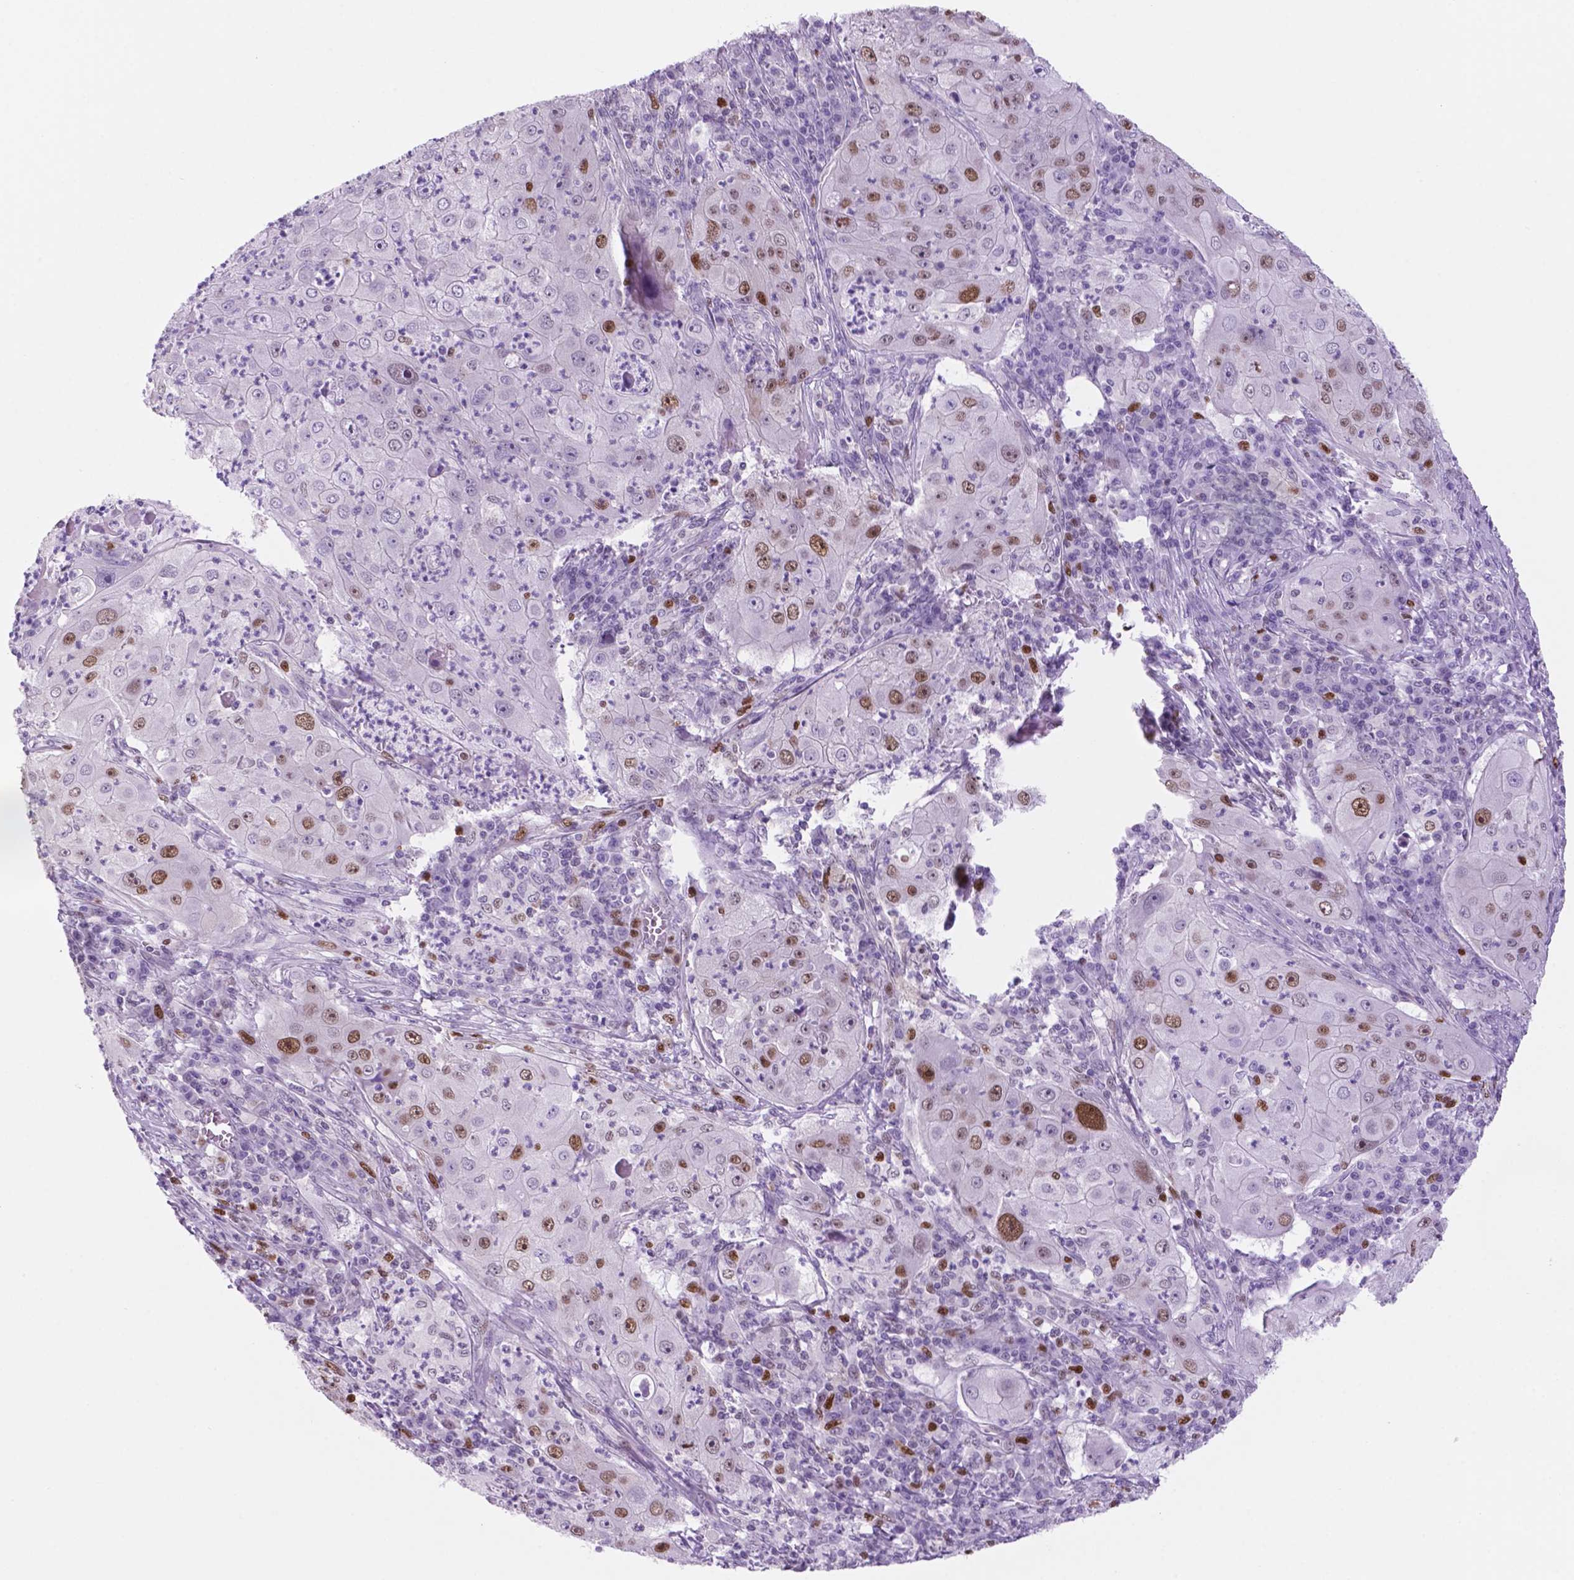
{"staining": {"intensity": "moderate", "quantity": "25%-75%", "location": "nuclear"}, "tissue": "lung cancer", "cell_type": "Tumor cells", "image_type": "cancer", "snomed": [{"axis": "morphology", "description": "Squamous cell carcinoma, NOS"}, {"axis": "topography", "description": "Lung"}], "caption": "DAB immunohistochemical staining of human lung cancer (squamous cell carcinoma) shows moderate nuclear protein staining in about 25%-75% of tumor cells. (DAB IHC, brown staining for protein, blue staining for nuclei).", "gene": "NCAPH2", "patient": {"sex": "female", "age": 59}}